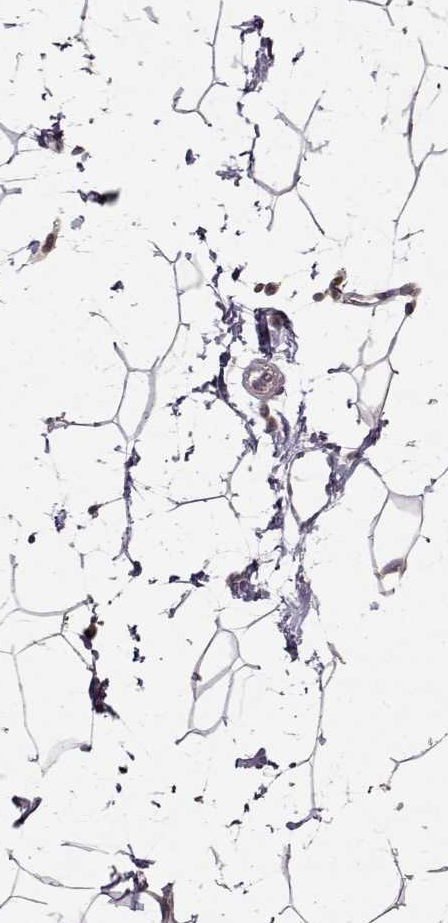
{"staining": {"intensity": "negative", "quantity": "none", "location": "none"}, "tissue": "breast", "cell_type": "Adipocytes", "image_type": "normal", "snomed": [{"axis": "morphology", "description": "Normal tissue, NOS"}, {"axis": "topography", "description": "Breast"}], "caption": "IHC image of normal breast stained for a protein (brown), which reveals no positivity in adipocytes.", "gene": "FSHB", "patient": {"sex": "female", "age": 32}}